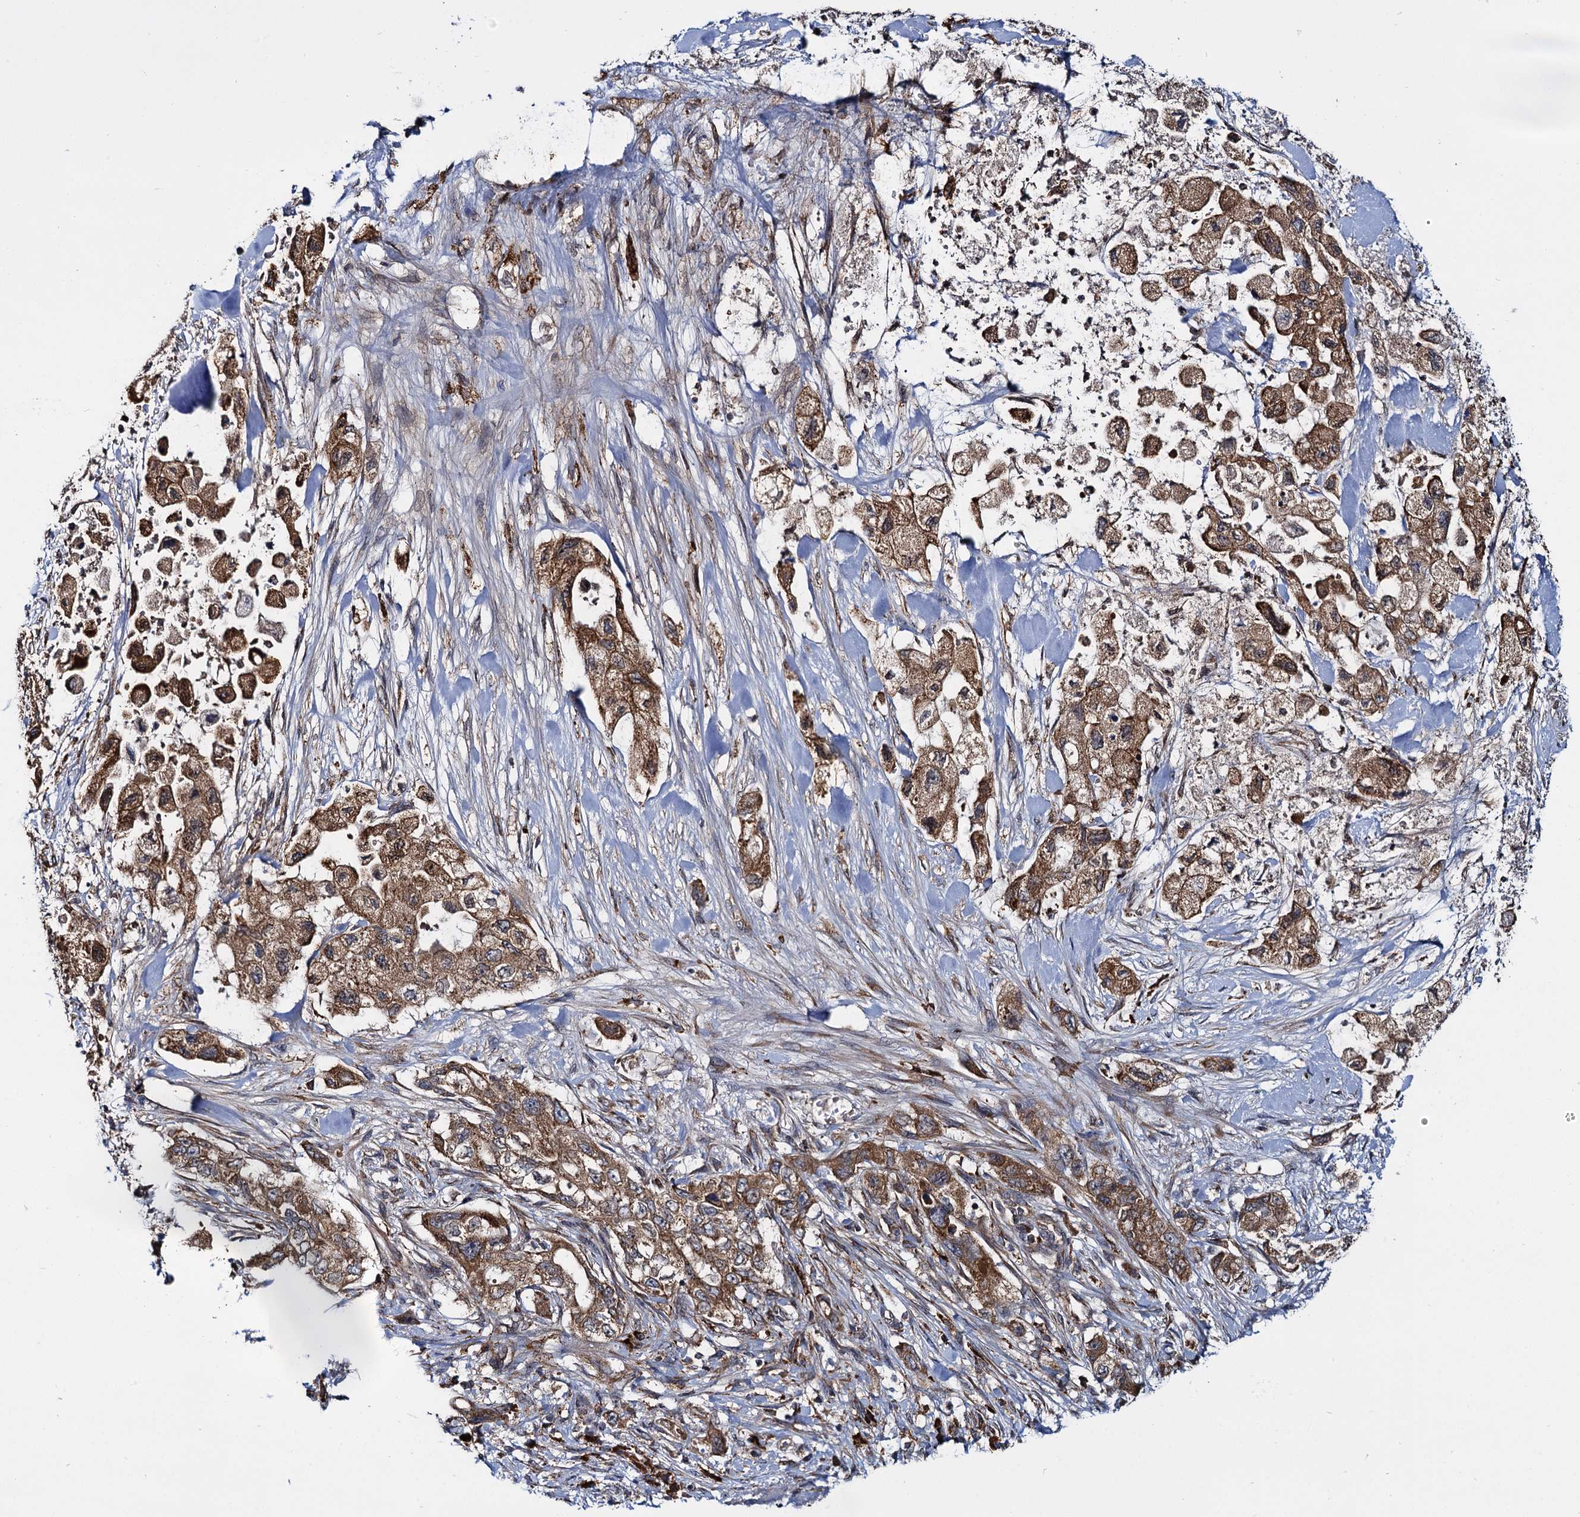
{"staining": {"intensity": "moderate", "quantity": ">75%", "location": "cytoplasmic/membranous"}, "tissue": "pancreatic cancer", "cell_type": "Tumor cells", "image_type": "cancer", "snomed": [{"axis": "morphology", "description": "Adenocarcinoma, NOS"}, {"axis": "topography", "description": "Pancreas"}], "caption": "Immunohistochemical staining of adenocarcinoma (pancreatic) shows moderate cytoplasmic/membranous protein expression in about >75% of tumor cells. Using DAB (3,3'-diaminobenzidine) (brown) and hematoxylin (blue) stains, captured at high magnification using brightfield microscopy.", "gene": "UFM1", "patient": {"sex": "female", "age": 73}}